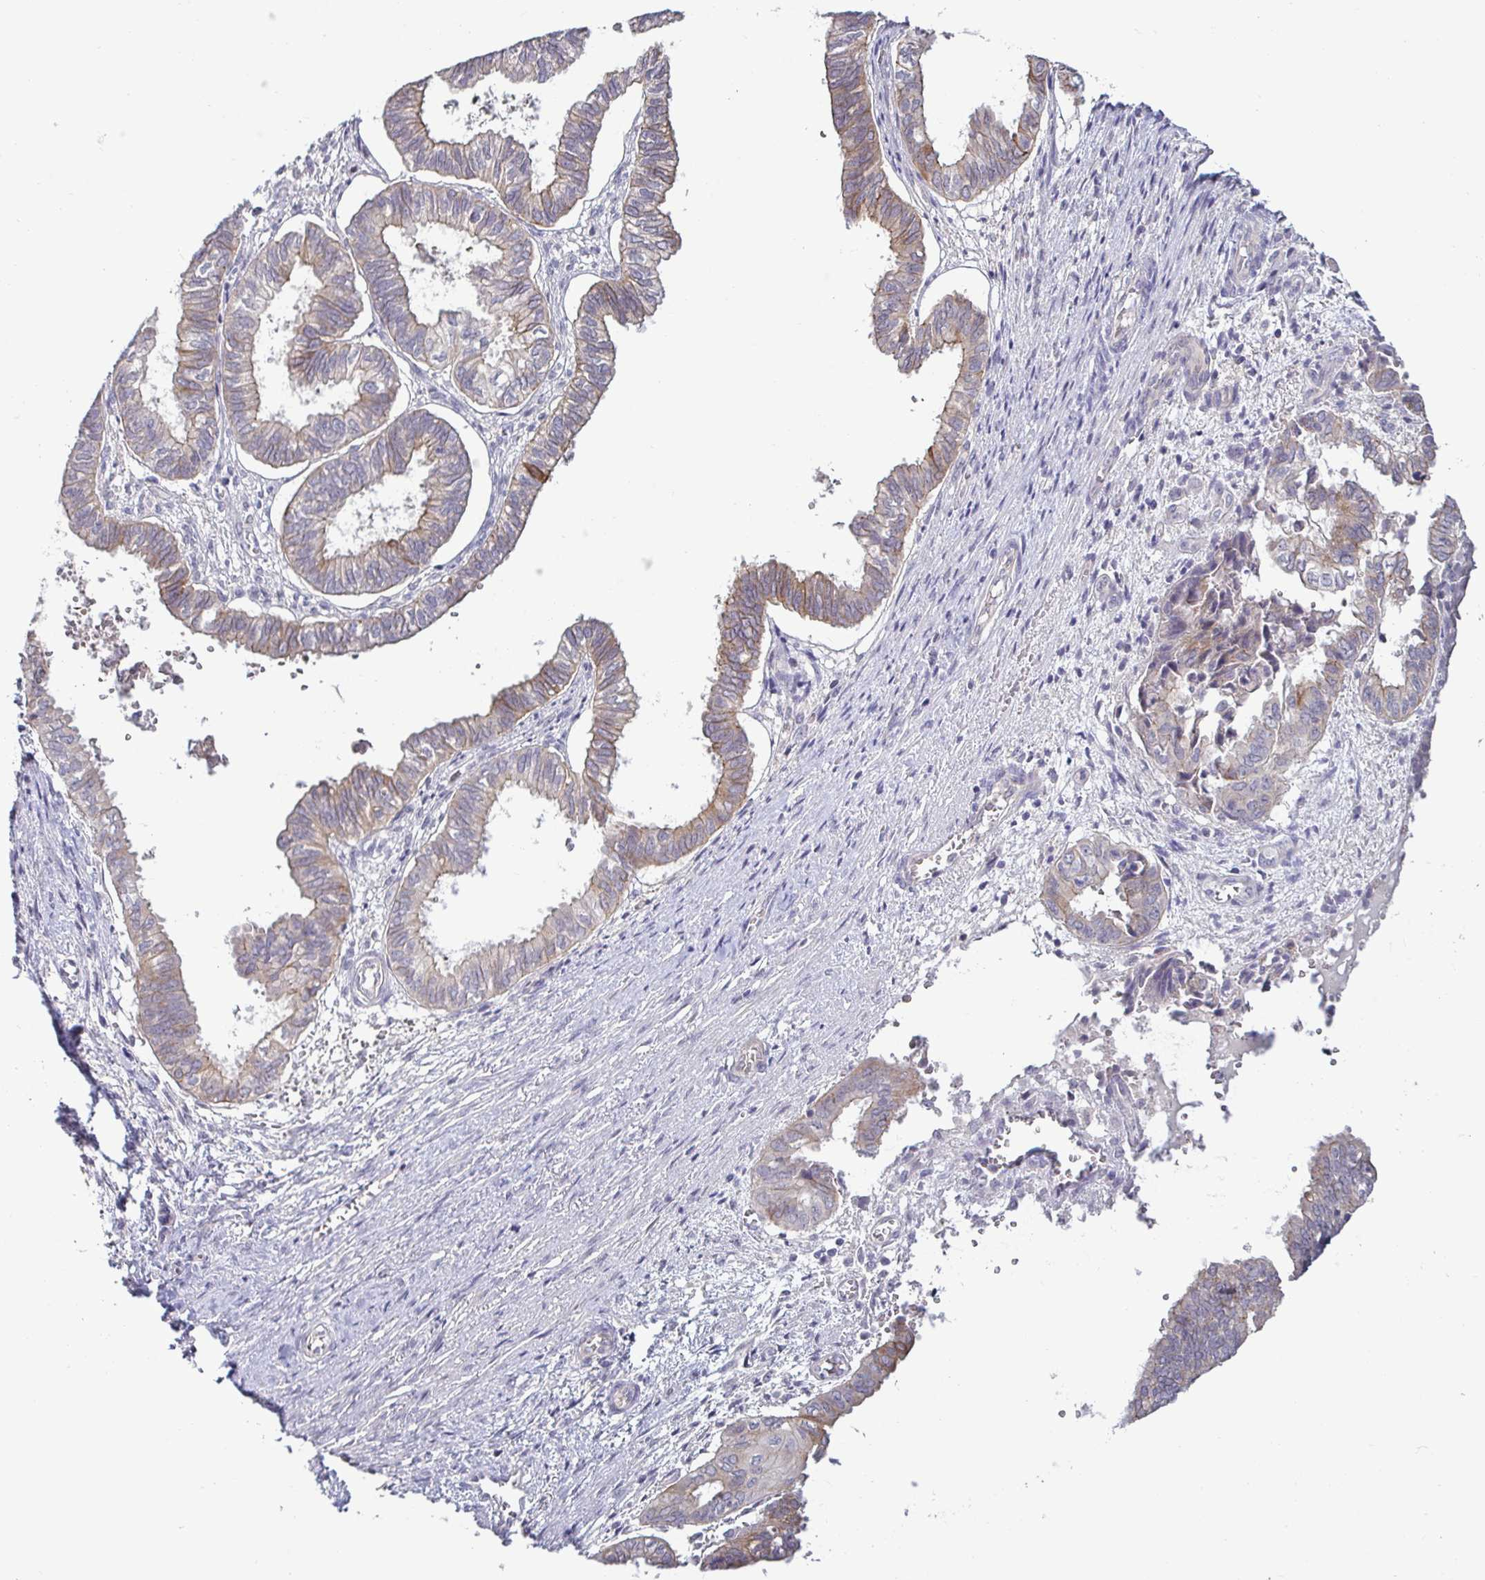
{"staining": {"intensity": "weak", "quantity": "25%-75%", "location": "cytoplasmic/membranous"}, "tissue": "ovarian cancer", "cell_type": "Tumor cells", "image_type": "cancer", "snomed": [{"axis": "morphology", "description": "Carcinoma, endometroid"}, {"axis": "topography", "description": "Ovary"}], "caption": "Immunohistochemical staining of human ovarian cancer (endometroid carcinoma) exhibits low levels of weak cytoplasmic/membranous staining in about 25%-75% of tumor cells.", "gene": "GSTM1", "patient": {"sex": "female", "age": 64}}